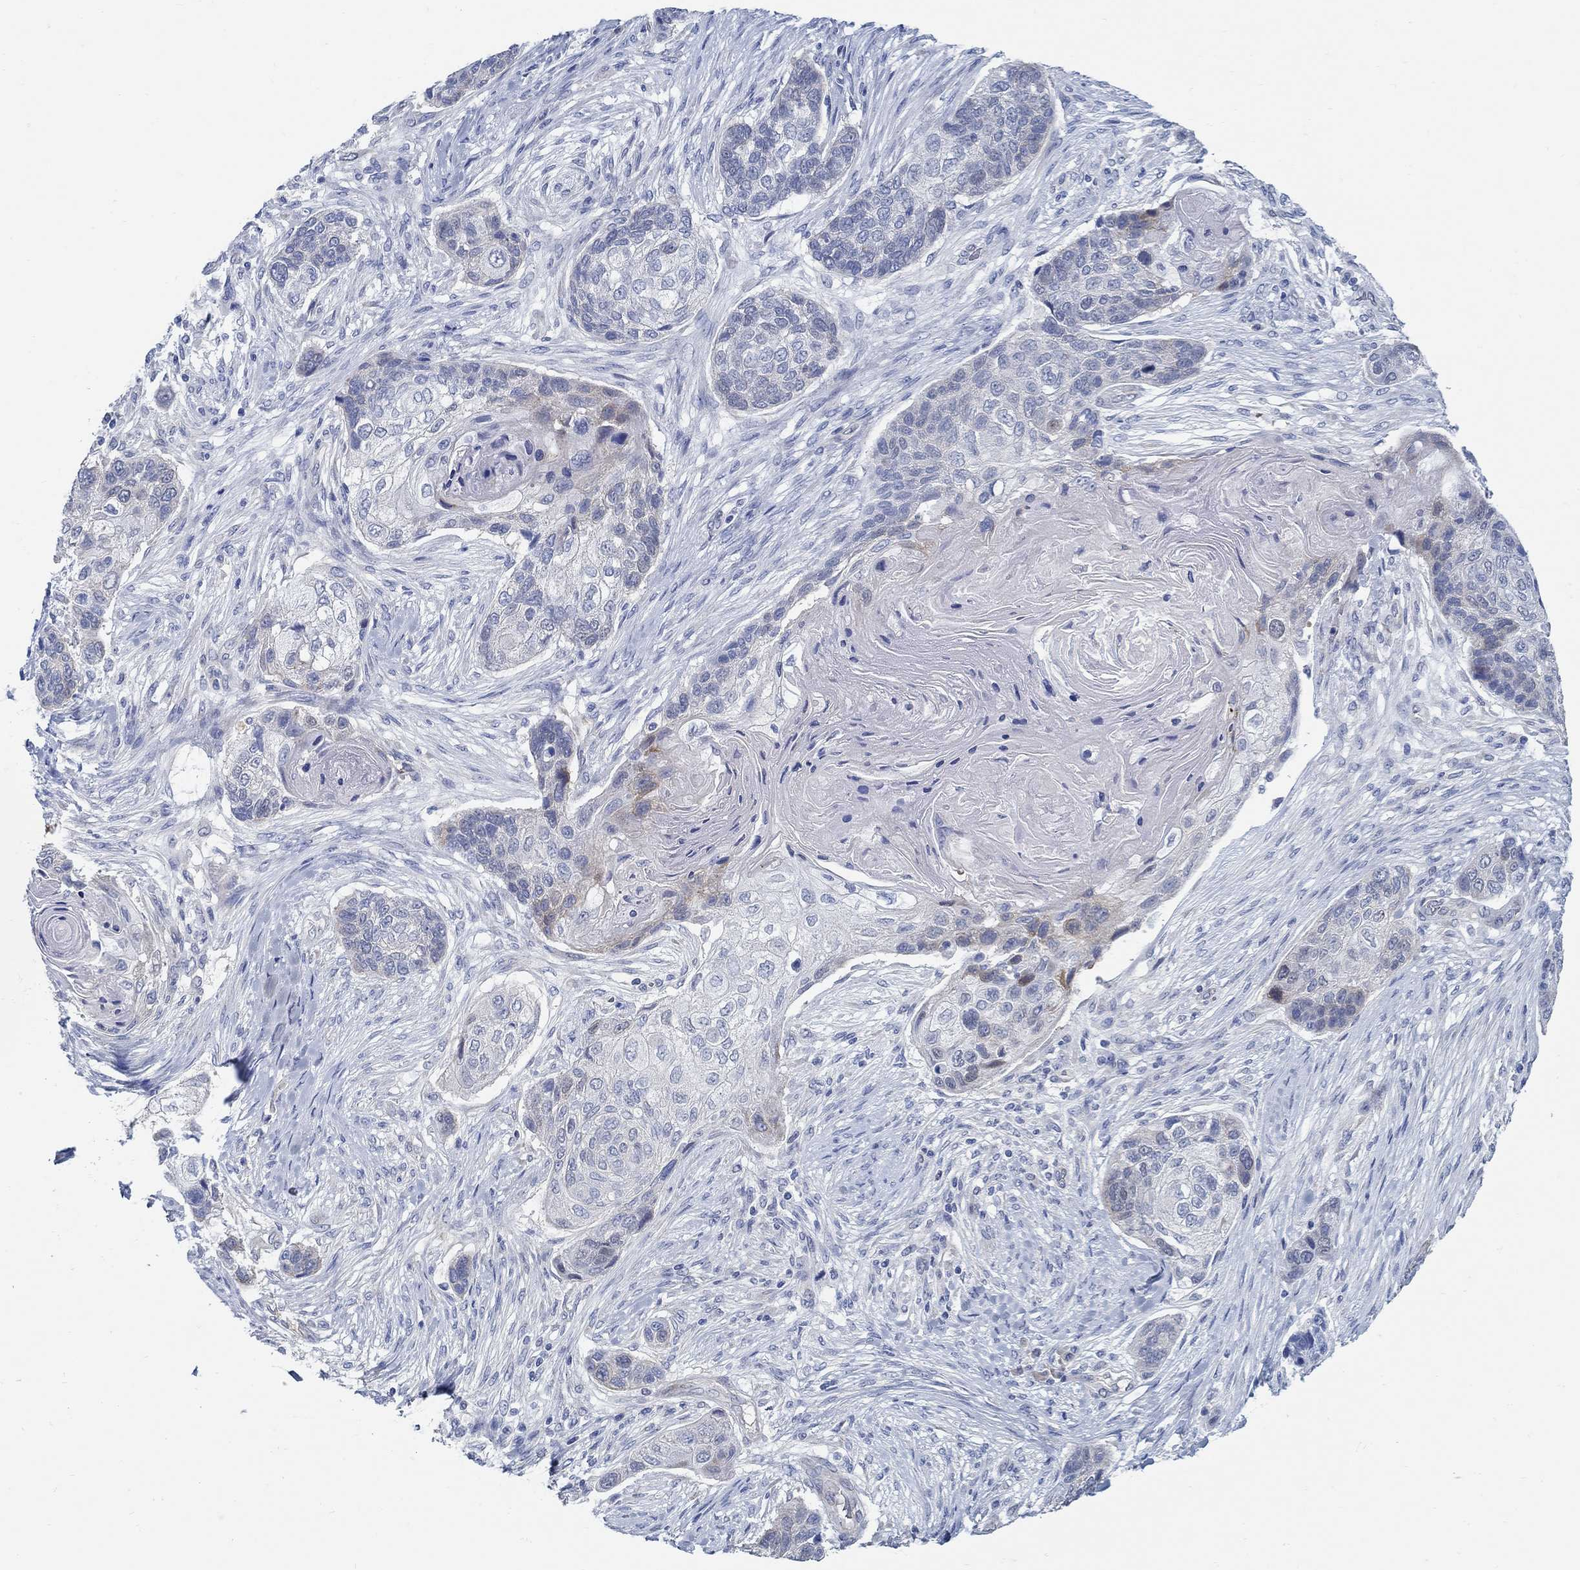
{"staining": {"intensity": "negative", "quantity": "none", "location": "none"}, "tissue": "lung cancer", "cell_type": "Tumor cells", "image_type": "cancer", "snomed": [{"axis": "morphology", "description": "Normal tissue, NOS"}, {"axis": "morphology", "description": "Squamous cell carcinoma, NOS"}, {"axis": "topography", "description": "Bronchus"}, {"axis": "topography", "description": "Lung"}], "caption": "Tumor cells show no significant protein staining in lung cancer (squamous cell carcinoma). The staining is performed using DAB brown chromogen with nuclei counter-stained in using hematoxylin.", "gene": "C15orf39", "patient": {"sex": "male", "age": 69}}